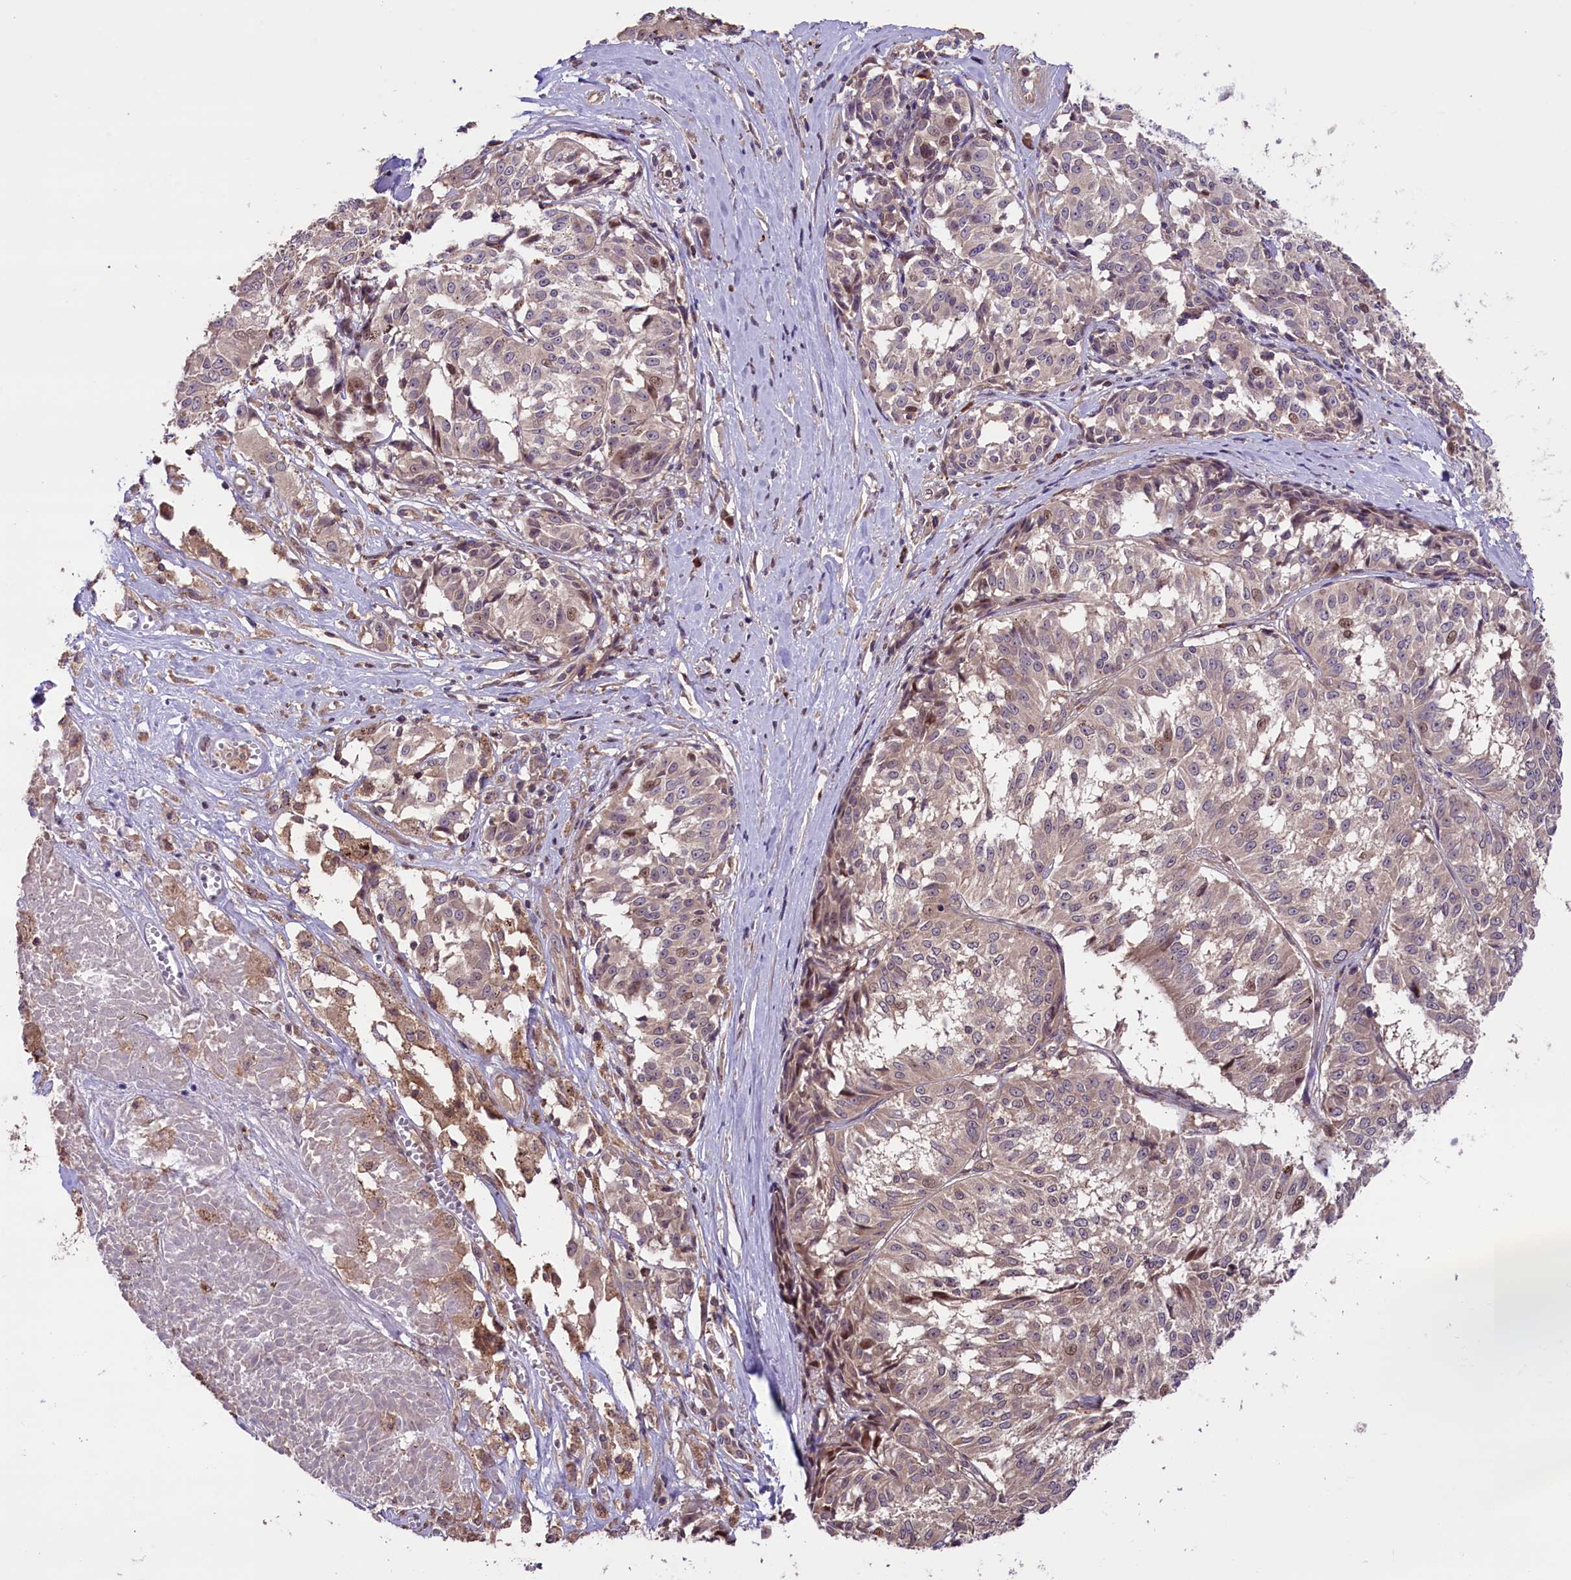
{"staining": {"intensity": "weak", "quantity": "<25%", "location": "nuclear"}, "tissue": "melanoma", "cell_type": "Tumor cells", "image_type": "cancer", "snomed": [{"axis": "morphology", "description": "Malignant melanoma, NOS"}, {"axis": "topography", "description": "Skin"}], "caption": "Malignant melanoma was stained to show a protein in brown. There is no significant positivity in tumor cells. The staining is performed using DAB (3,3'-diaminobenzidine) brown chromogen with nuclei counter-stained in using hematoxylin.", "gene": "RIC8A", "patient": {"sex": "female", "age": 72}}